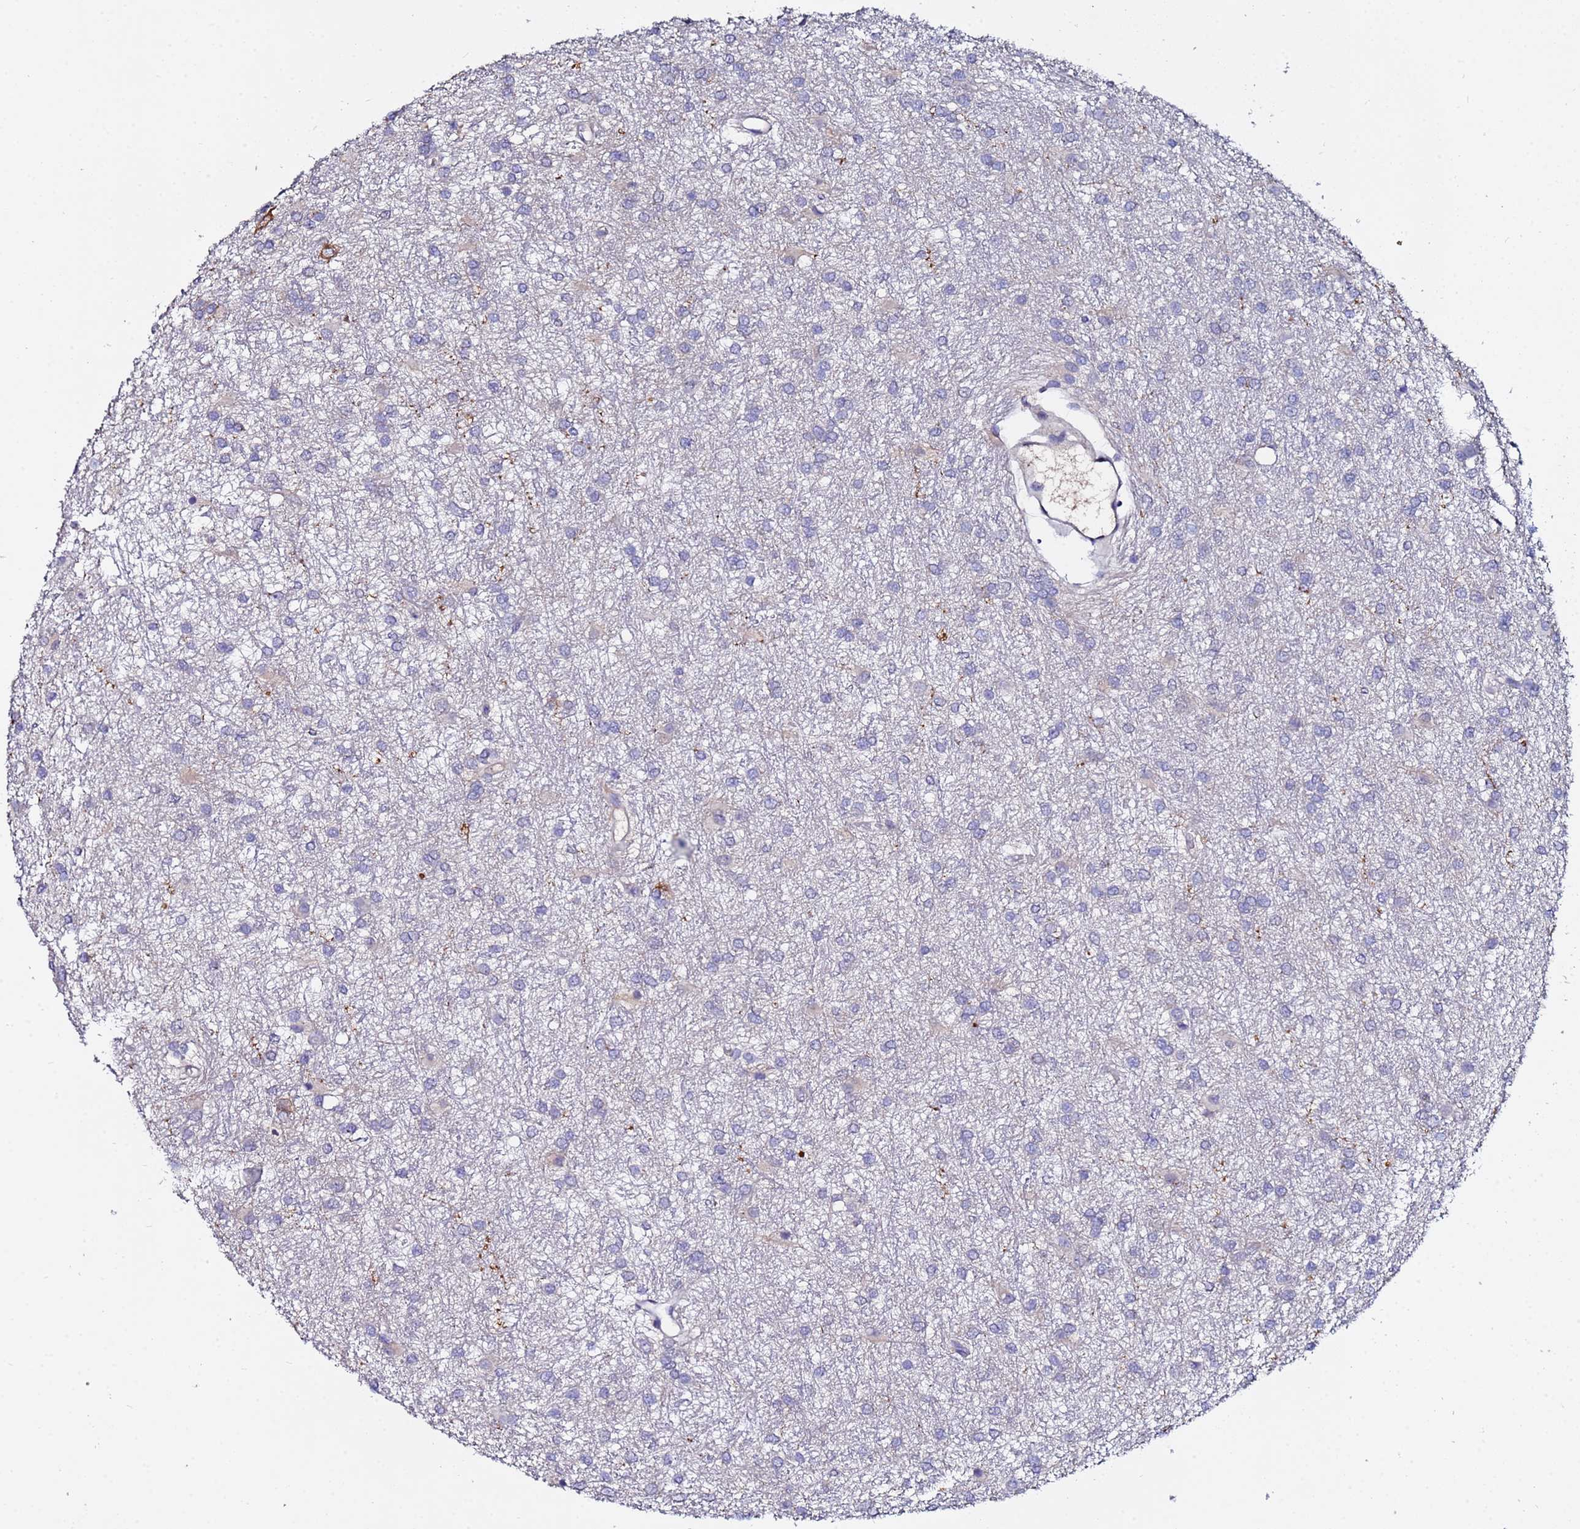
{"staining": {"intensity": "negative", "quantity": "none", "location": "none"}, "tissue": "glioma", "cell_type": "Tumor cells", "image_type": "cancer", "snomed": [{"axis": "morphology", "description": "Glioma, malignant, High grade"}, {"axis": "topography", "description": "Brain"}], "caption": "Micrograph shows no significant protein positivity in tumor cells of malignant high-grade glioma.", "gene": "TUBAL3", "patient": {"sex": "female", "age": 50}}